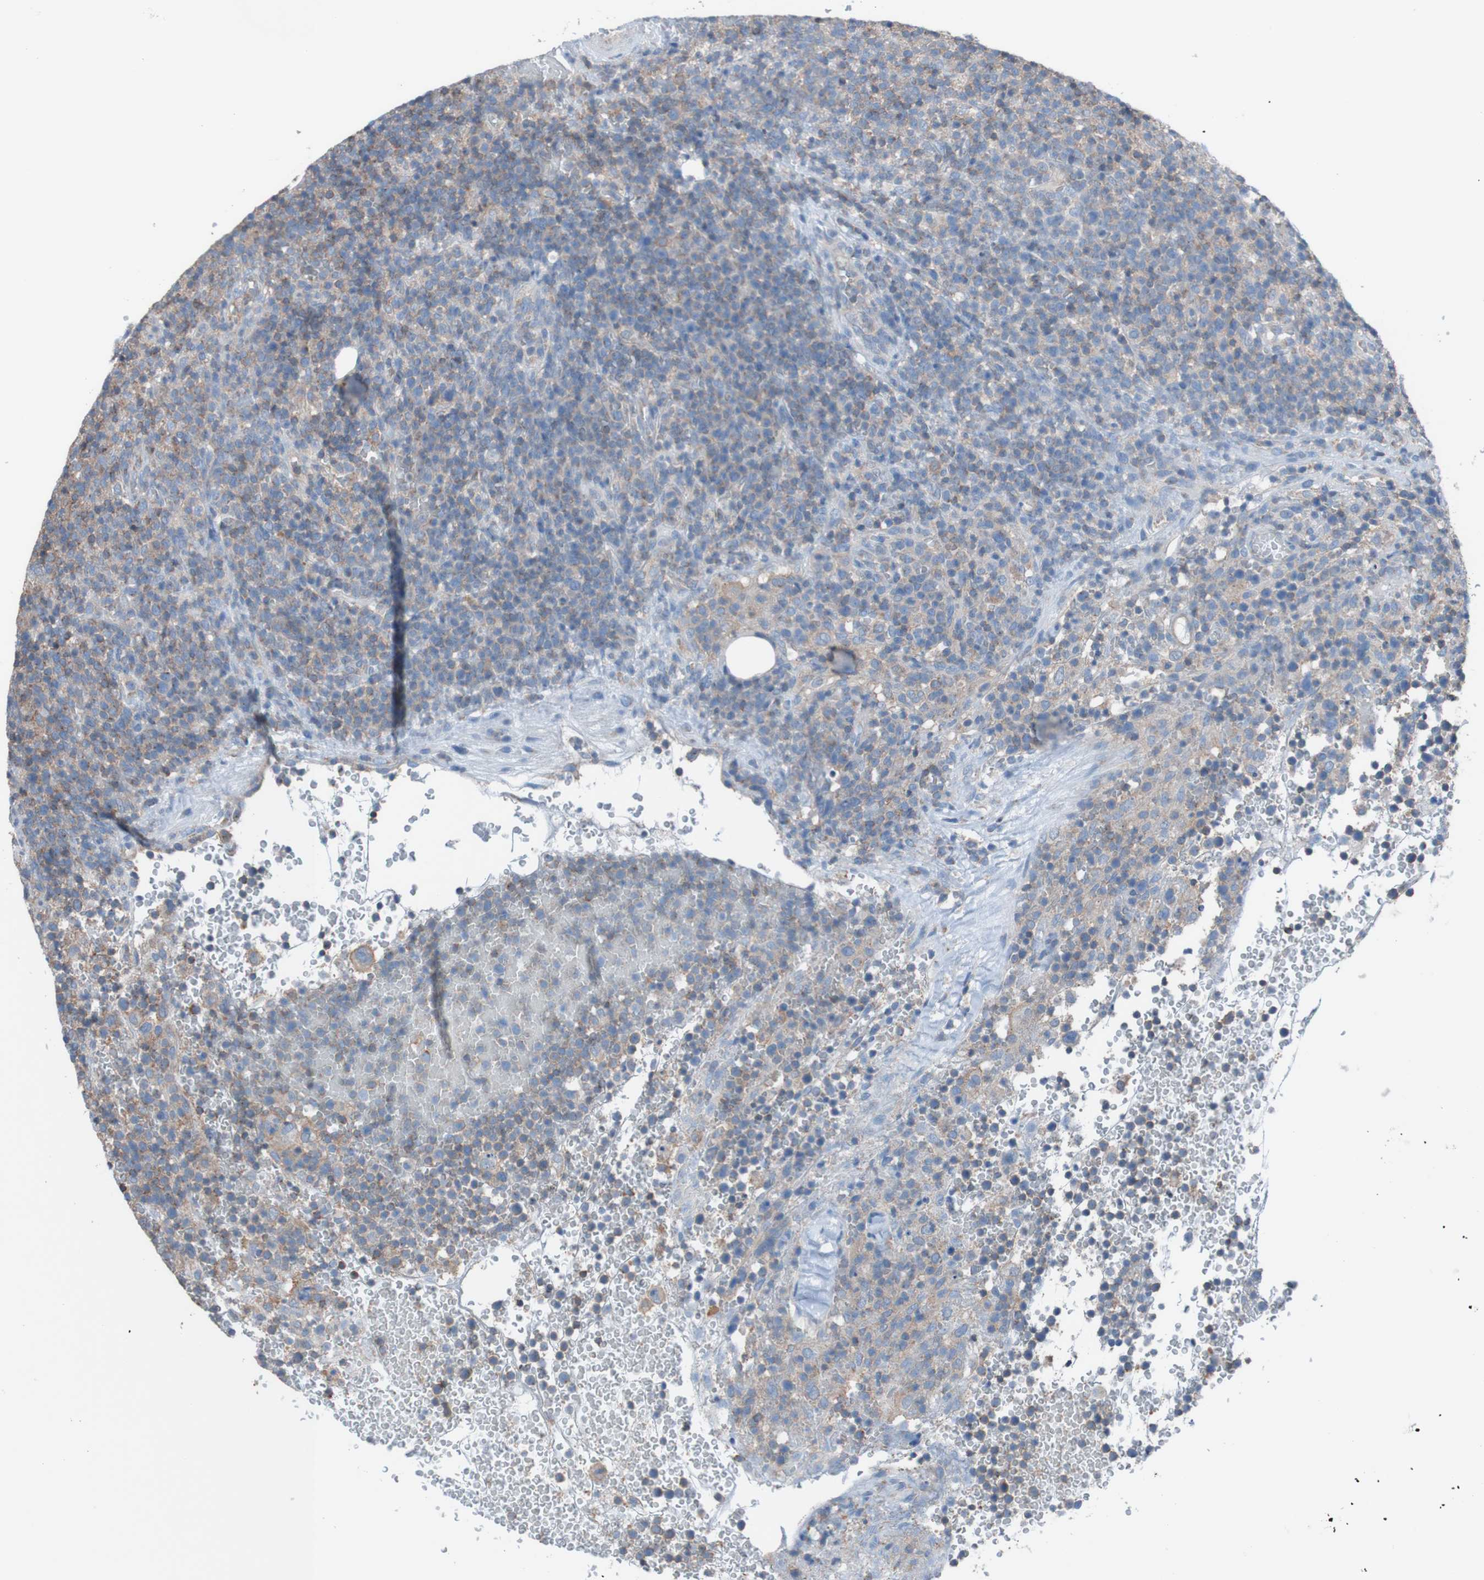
{"staining": {"intensity": "moderate", "quantity": ">75%", "location": "cytoplasmic/membranous"}, "tissue": "lymphoma", "cell_type": "Tumor cells", "image_type": "cancer", "snomed": [{"axis": "morphology", "description": "Malignant lymphoma, non-Hodgkin's type, High grade"}, {"axis": "topography", "description": "Lymph node"}], "caption": "High-grade malignant lymphoma, non-Hodgkin's type tissue demonstrates moderate cytoplasmic/membranous positivity in approximately >75% of tumor cells", "gene": "MINAR1", "patient": {"sex": "male", "age": 61}}